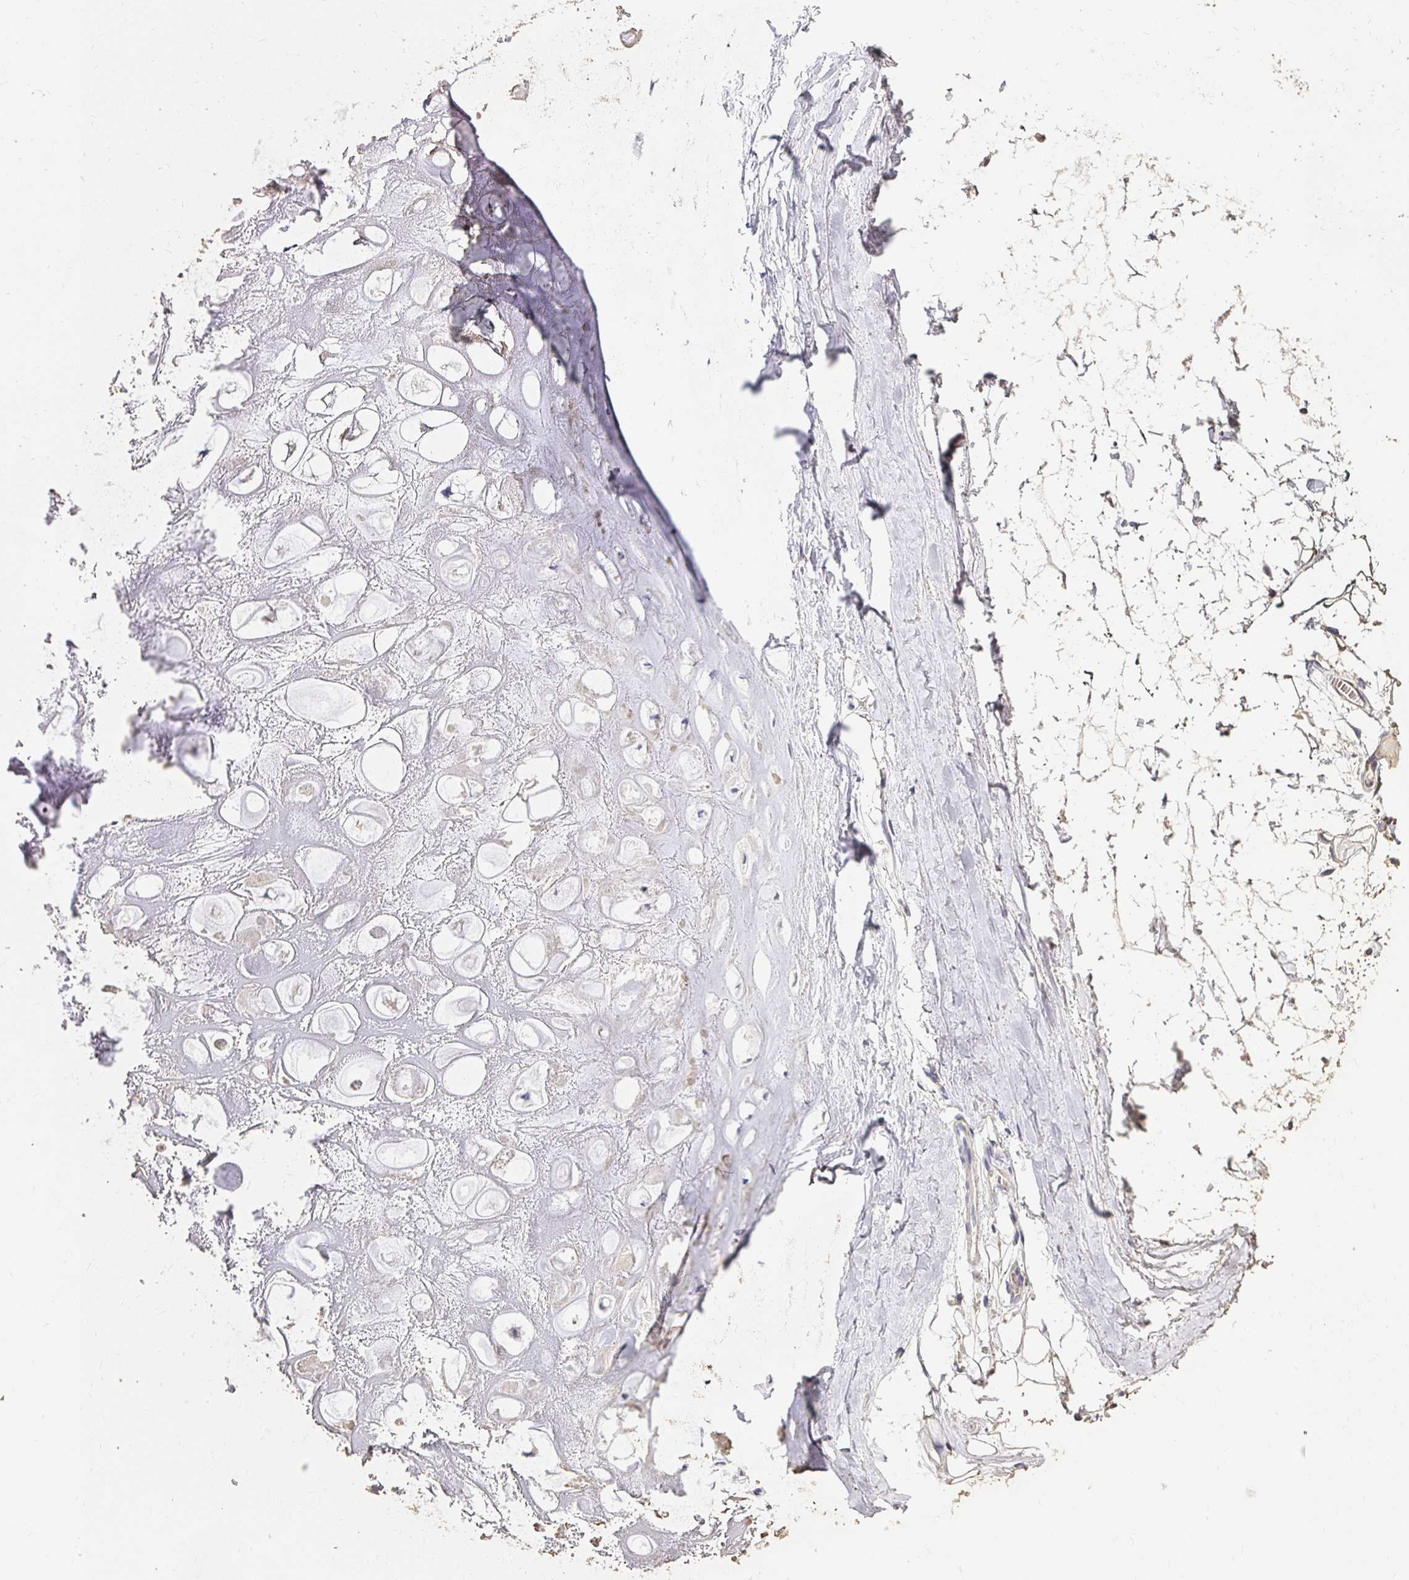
{"staining": {"intensity": "negative", "quantity": "none", "location": "none"}, "tissue": "adipose tissue", "cell_type": "Adipocytes", "image_type": "normal", "snomed": [{"axis": "morphology", "description": "Normal tissue, NOS"}, {"axis": "topography", "description": "Lymph node"}, {"axis": "topography", "description": "Cartilage tissue"}, {"axis": "topography", "description": "Nasopharynx"}], "caption": "The image shows no staining of adipocytes in benign adipose tissue.", "gene": "UGT1A6", "patient": {"sex": "male", "age": 63}}